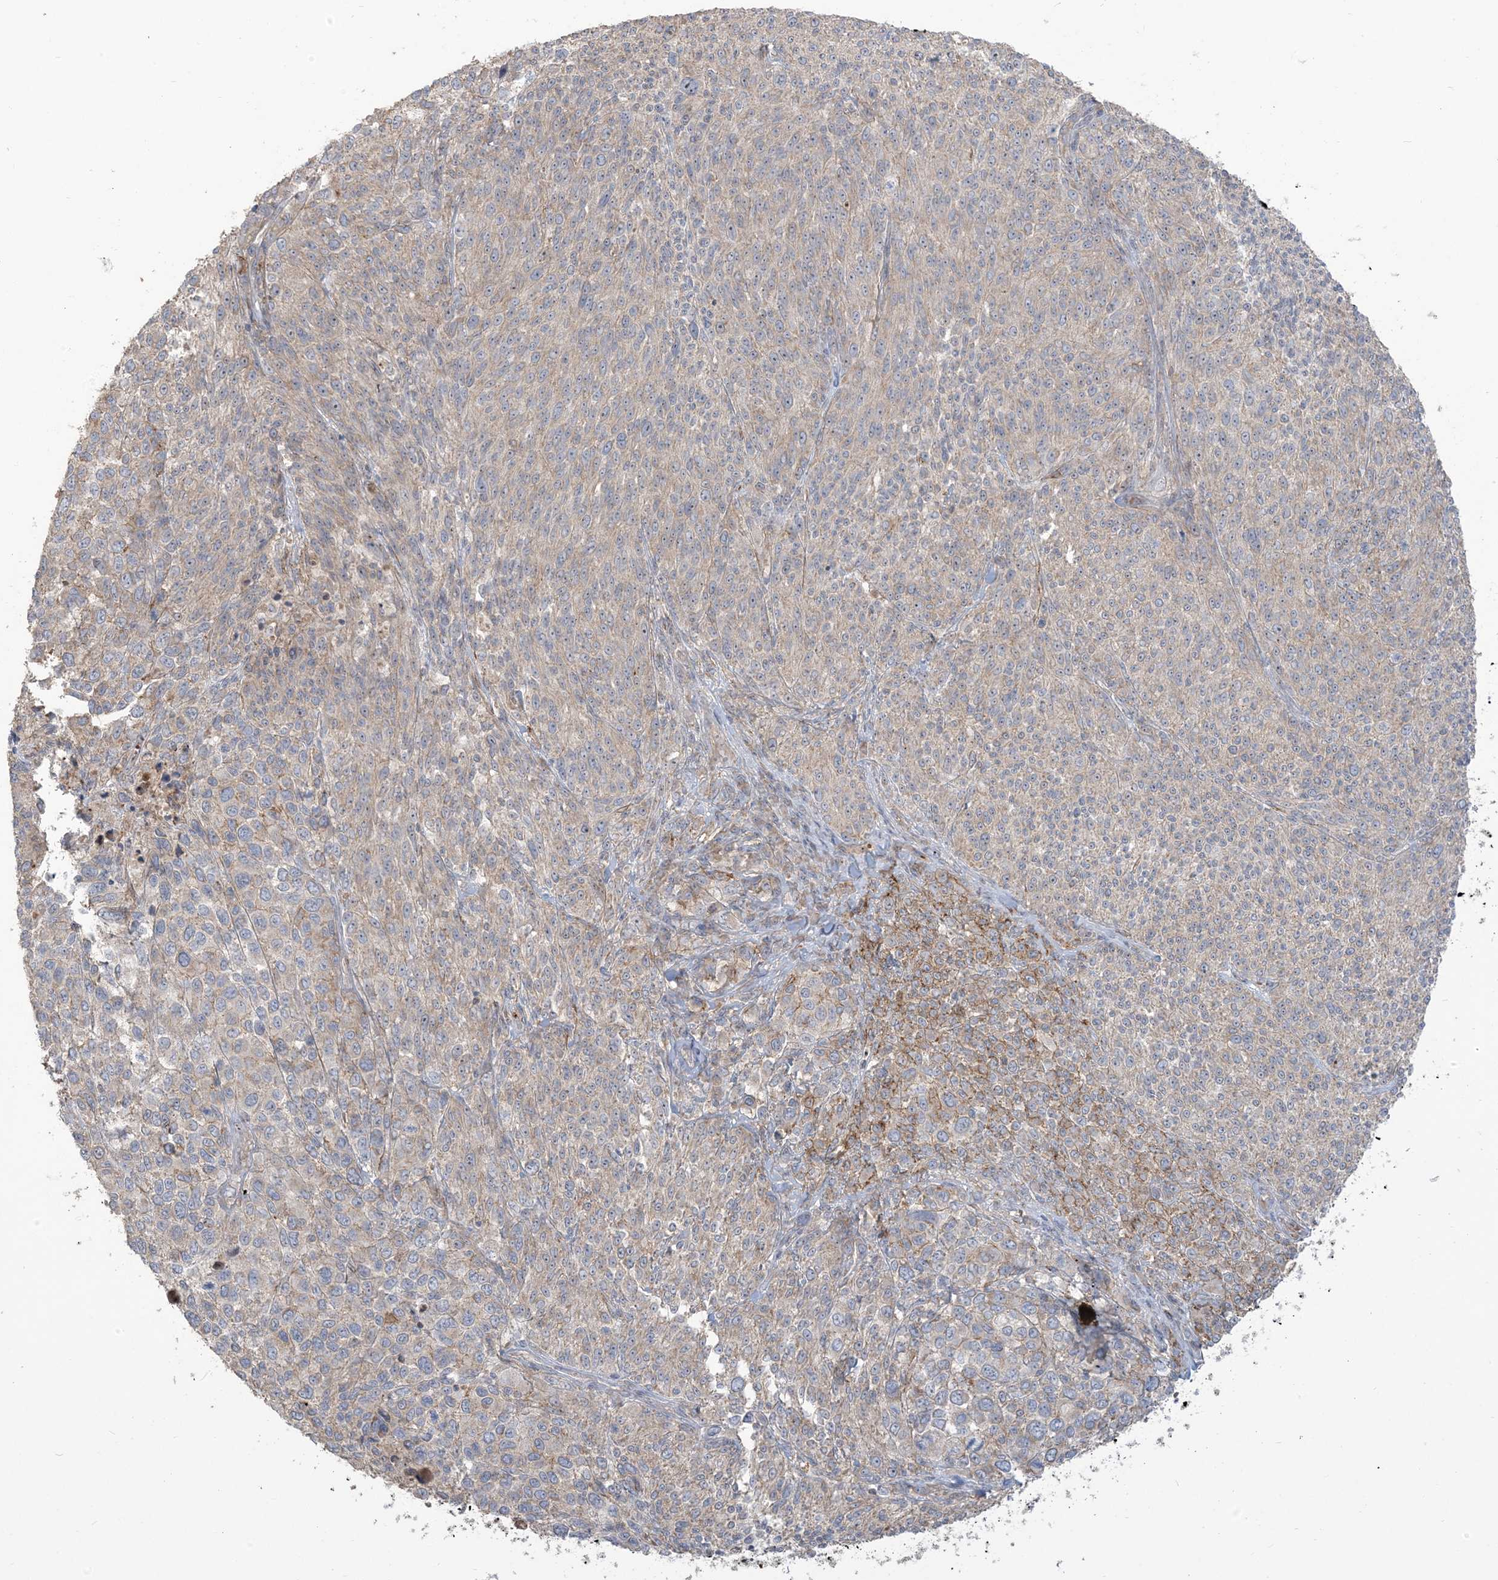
{"staining": {"intensity": "negative", "quantity": "none", "location": "none"}, "tissue": "melanoma", "cell_type": "Tumor cells", "image_type": "cancer", "snomed": [{"axis": "morphology", "description": "Malignant melanoma, NOS"}, {"axis": "topography", "description": "Skin of trunk"}], "caption": "Melanoma was stained to show a protein in brown. There is no significant expression in tumor cells. (DAB immunohistochemistry visualized using brightfield microscopy, high magnification).", "gene": "KLHL18", "patient": {"sex": "male", "age": 71}}